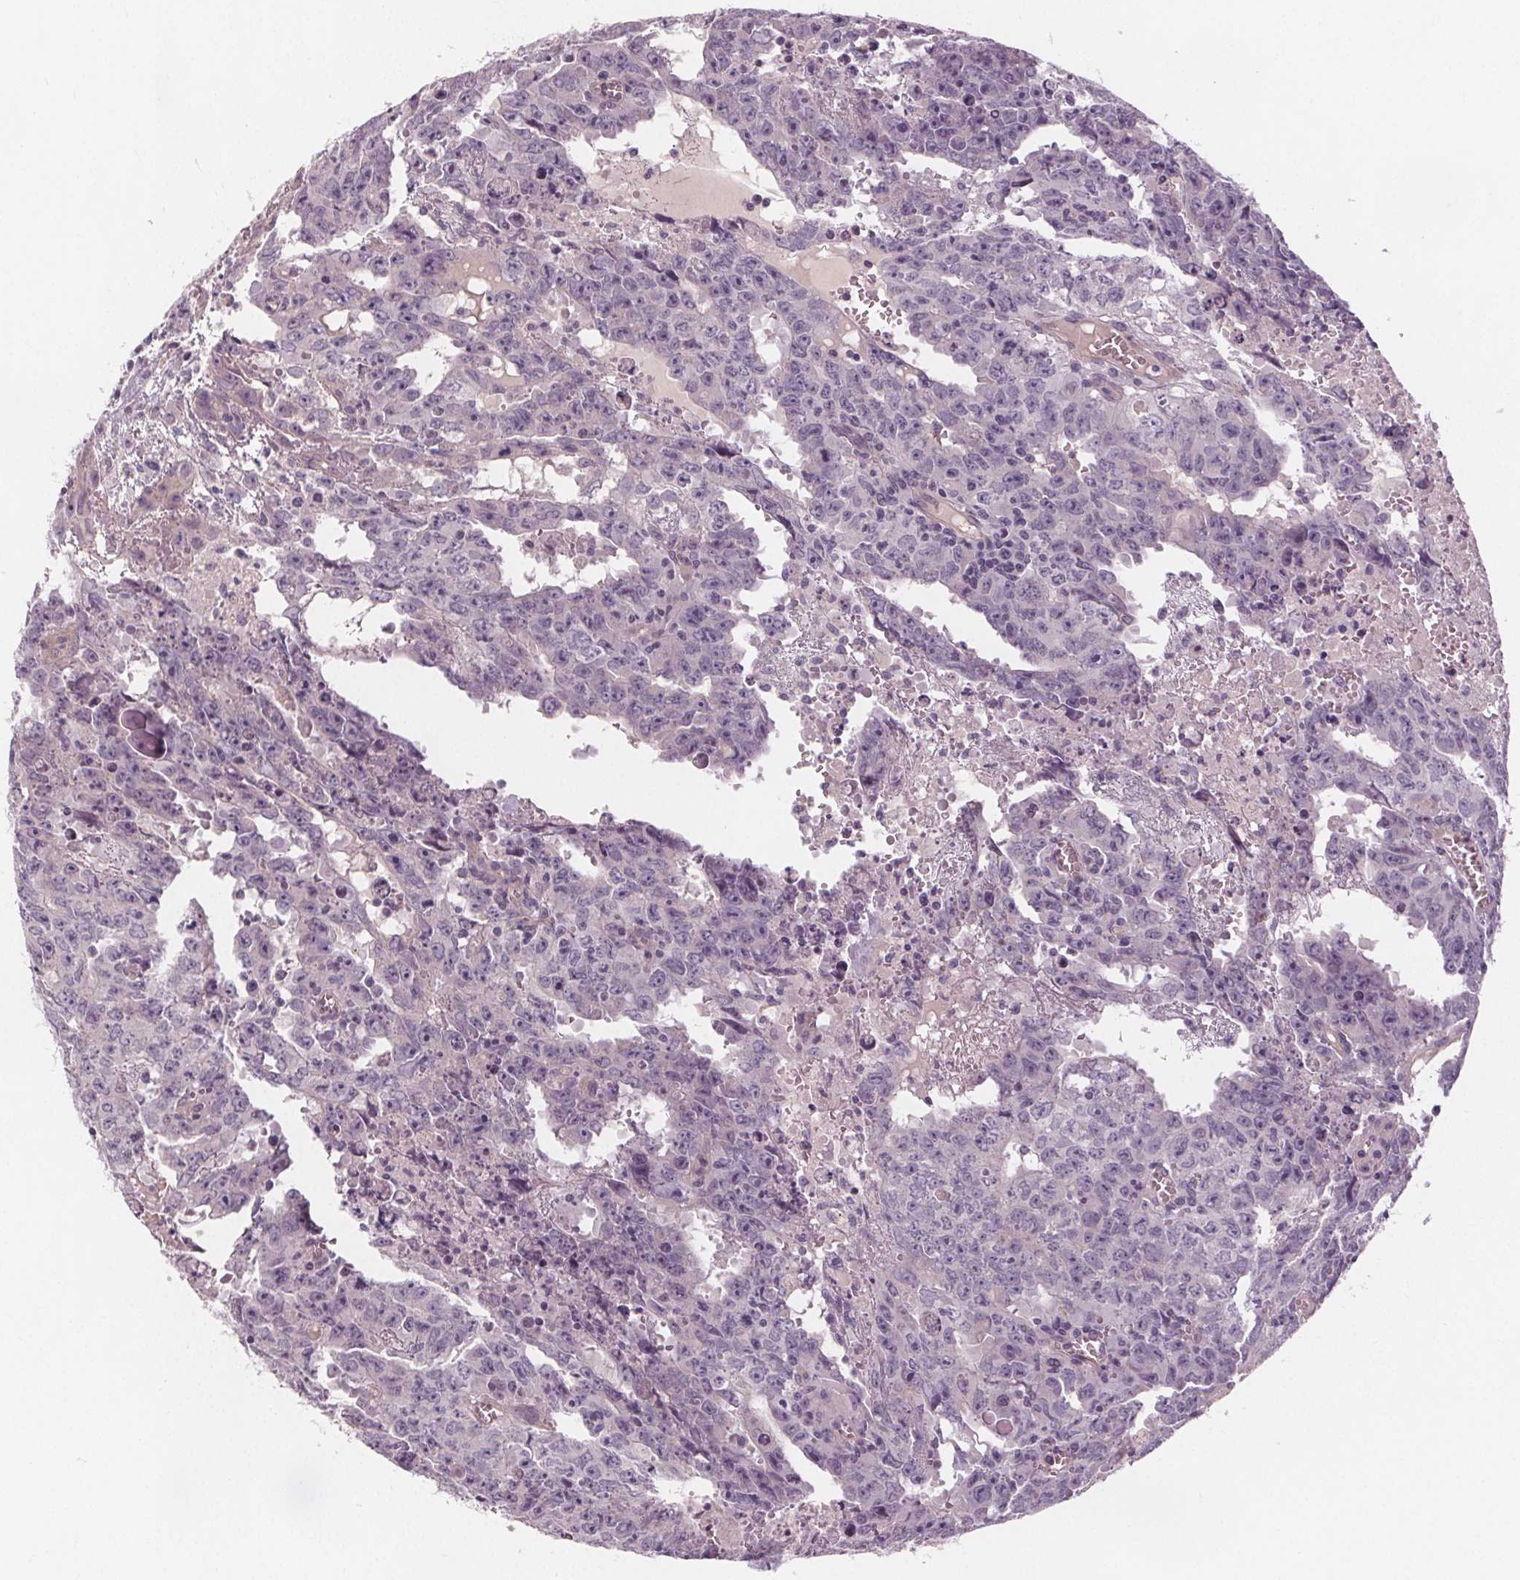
{"staining": {"intensity": "negative", "quantity": "none", "location": "none"}, "tissue": "testis cancer", "cell_type": "Tumor cells", "image_type": "cancer", "snomed": [{"axis": "morphology", "description": "Carcinoma, Embryonal, NOS"}, {"axis": "topography", "description": "Testis"}], "caption": "Histopathology image shows no protein staining in tumor cells of embryonal carcinoma (testis) tissue.", "gene": "VNN1", "patient": {"sex": "male", "age": 22}}